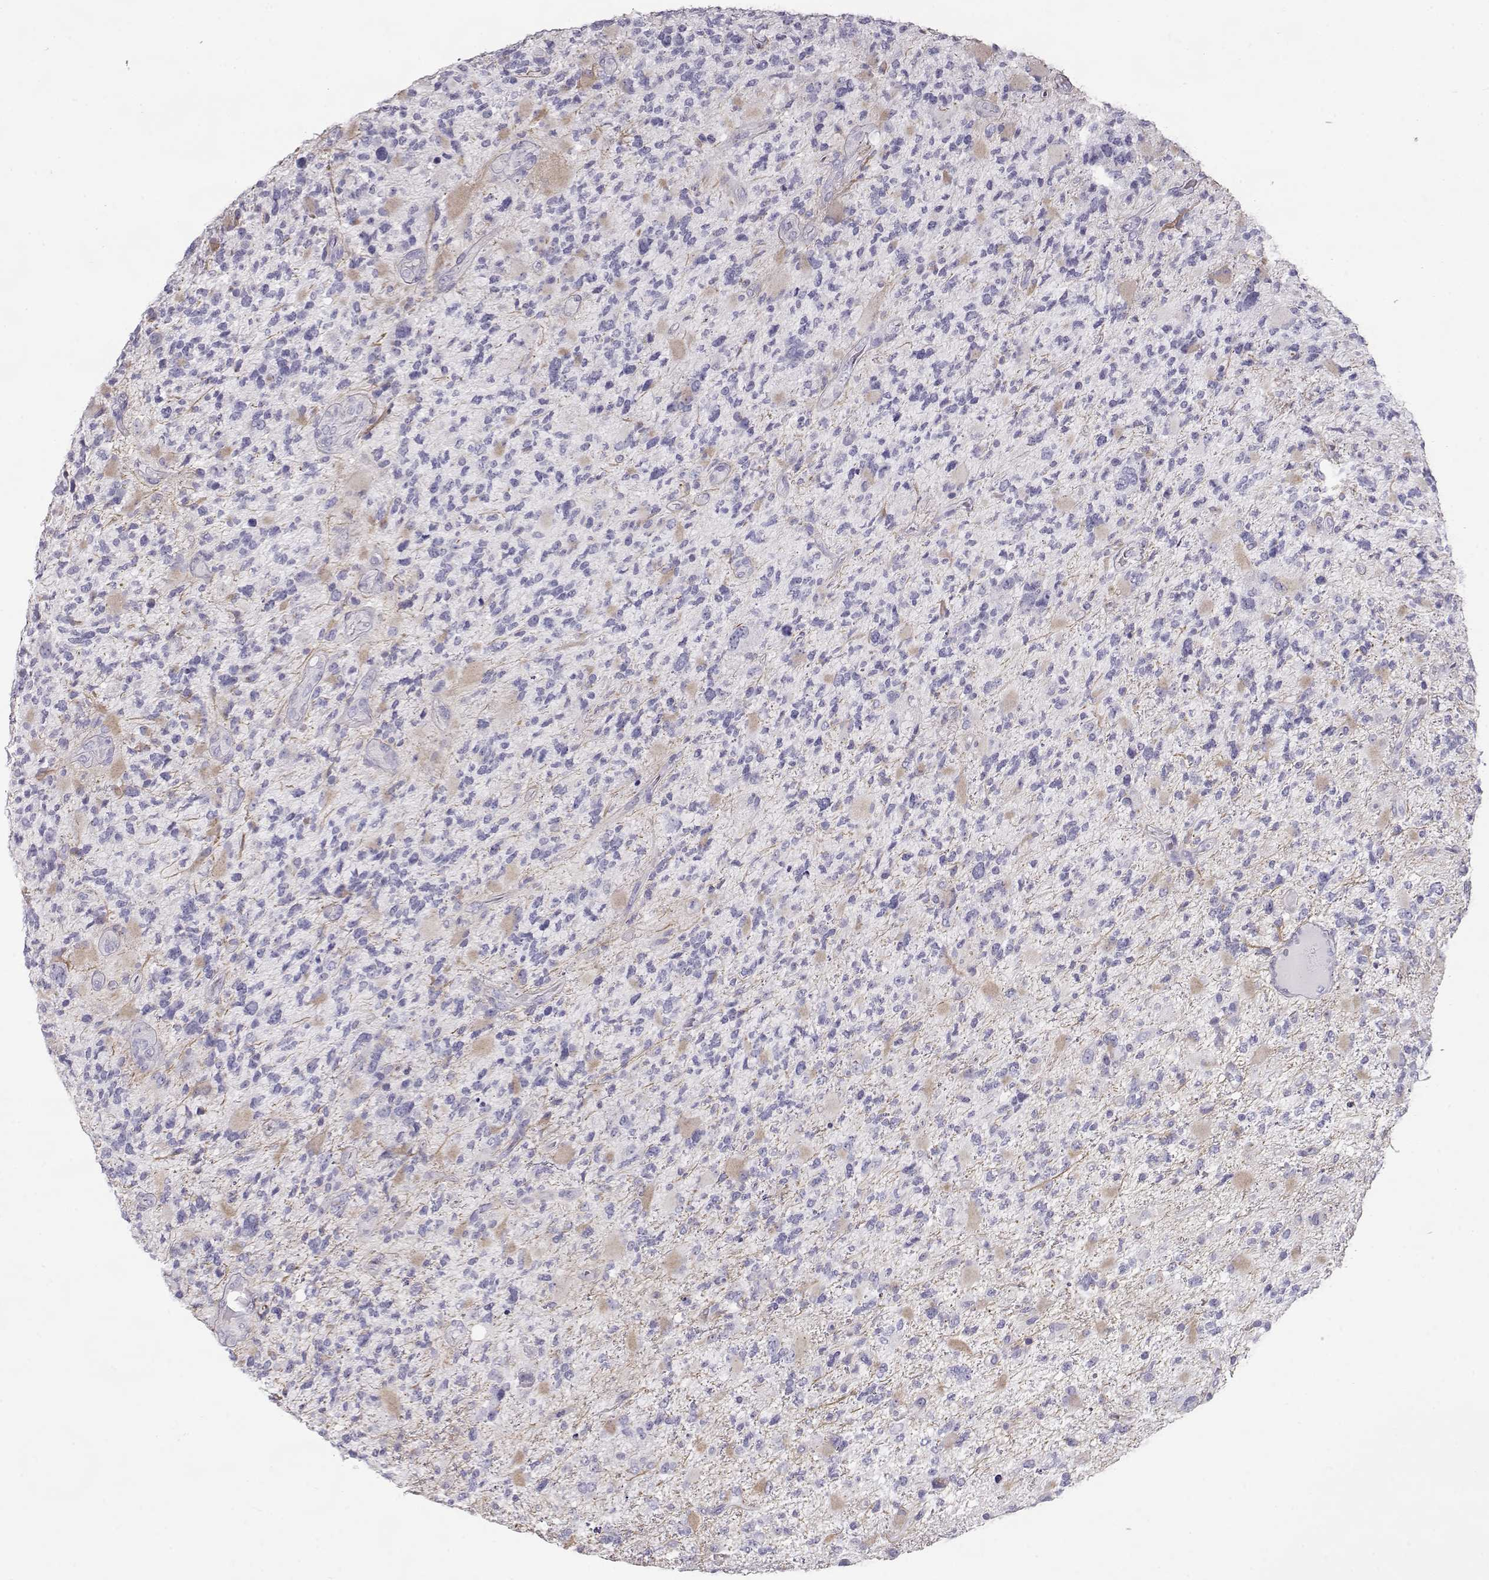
{"staining": {"intensity": "negative", "quantity": "none", "location": "none"}, "tissue": "glioma", "cell_type": "Tumor cells", "image_type": "cancer", "snomed": [{"axis": "morphology", "description": "Glioma, malignant, High grade"}, {"axis": "topography", "description": "Brain"}], "caption": "Immunohistochemistry micrograph of human glioma stained for a protein (brown), which demonstrates no positivity in tumor cells.", "gene": "SLITRK3", "patient": {"sex": "female", "age": 71}}